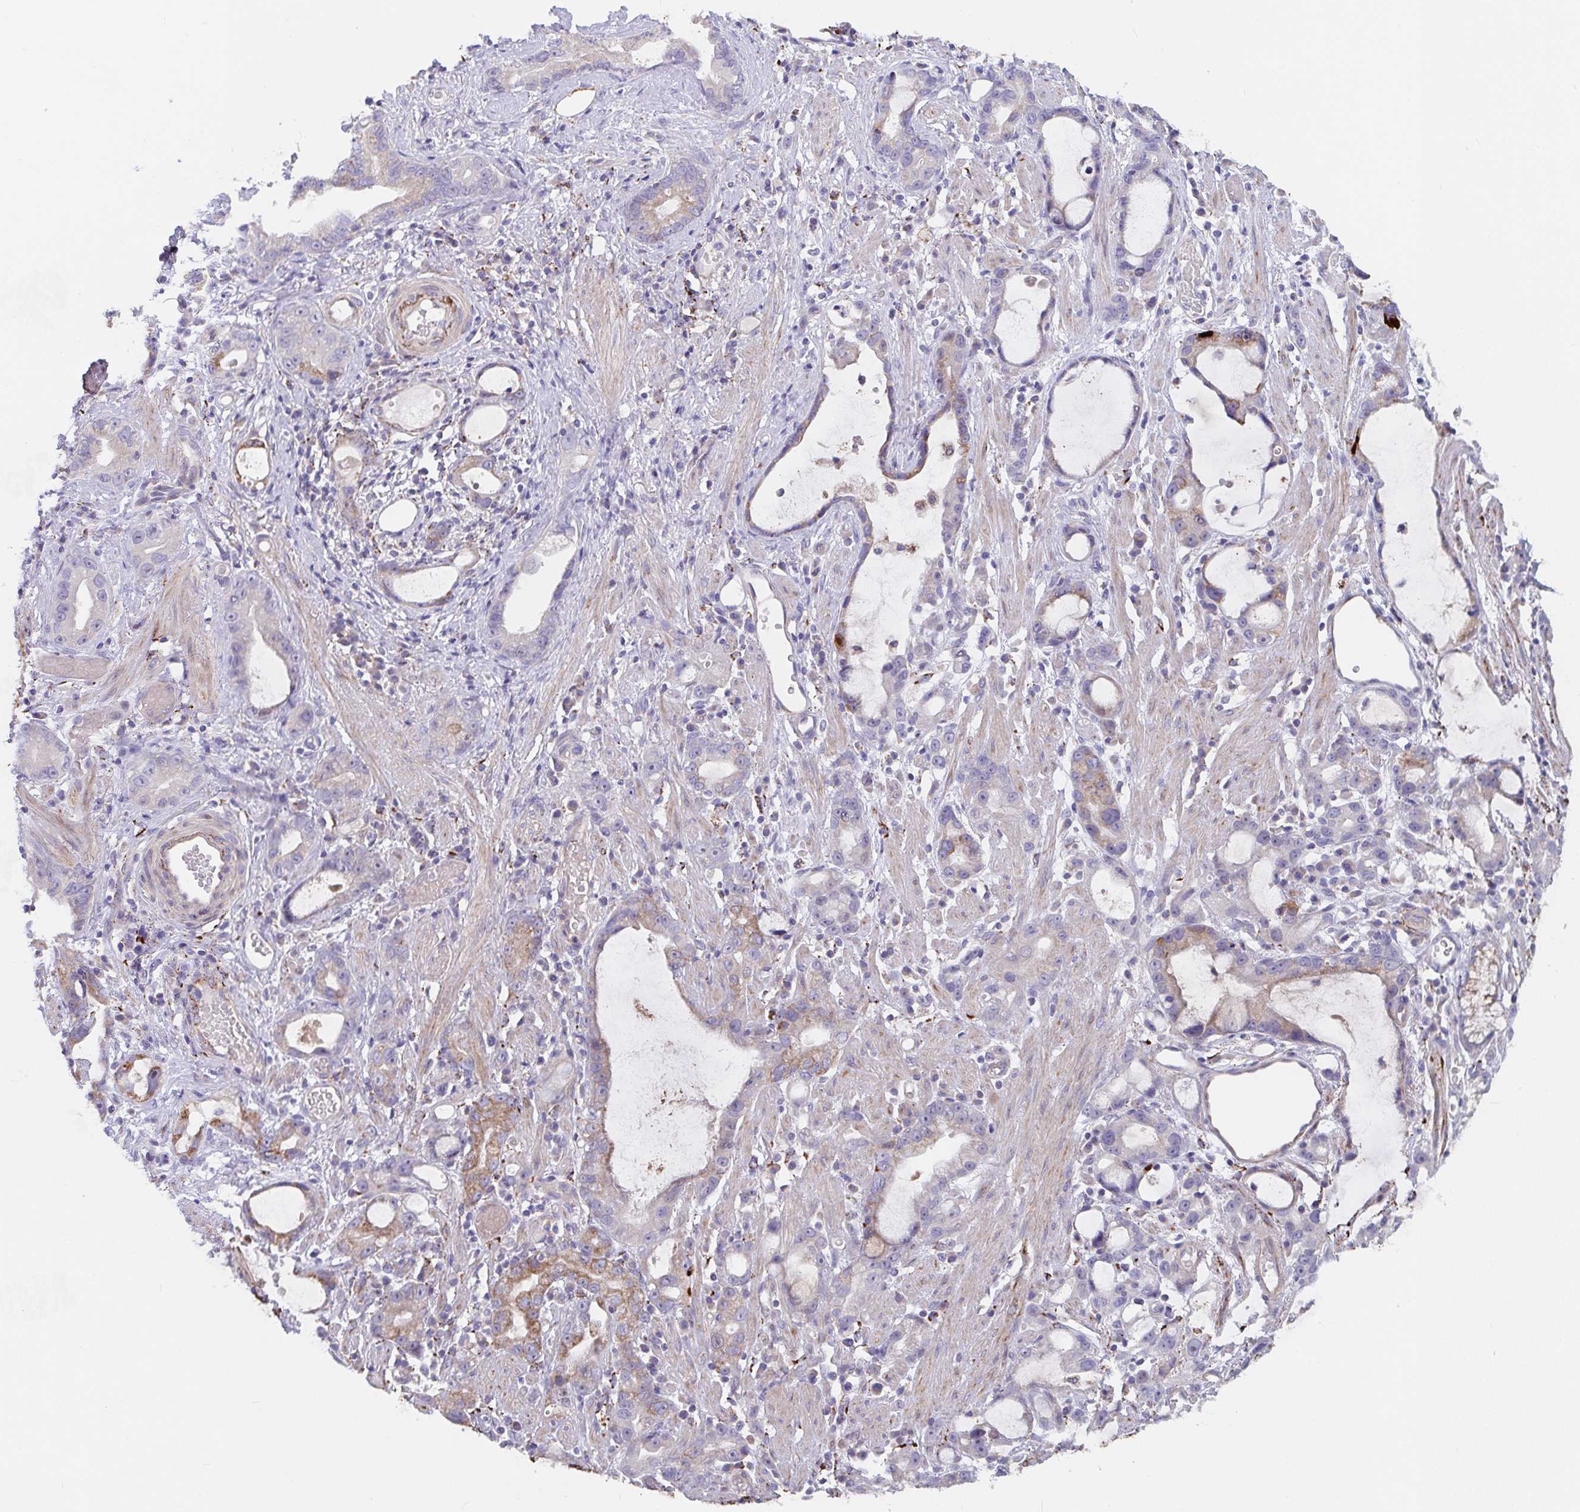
{"staining": {"intensity": "moderate", "quantity": "25%-75%", "location": "cytoplasmic/membranous"}, "tissue": "stomach cancer", "cell_type": "Tumor cells", "image_type": "cancer", "snomed": [{"axis": "morphology", "description": "Adenocarcinoma, NOS"}, {"axis": "topography", "description": "Stomach"}], "caption": "This photomicrograph reveals immunohistochemistry staining of human stomach cancer, with medium moderate cytoplasmic/membranous expression in approximately 25%-75% of tumor cells.", "gene": "FAM156B", "patient": {"sex": "male", "age": 55}}